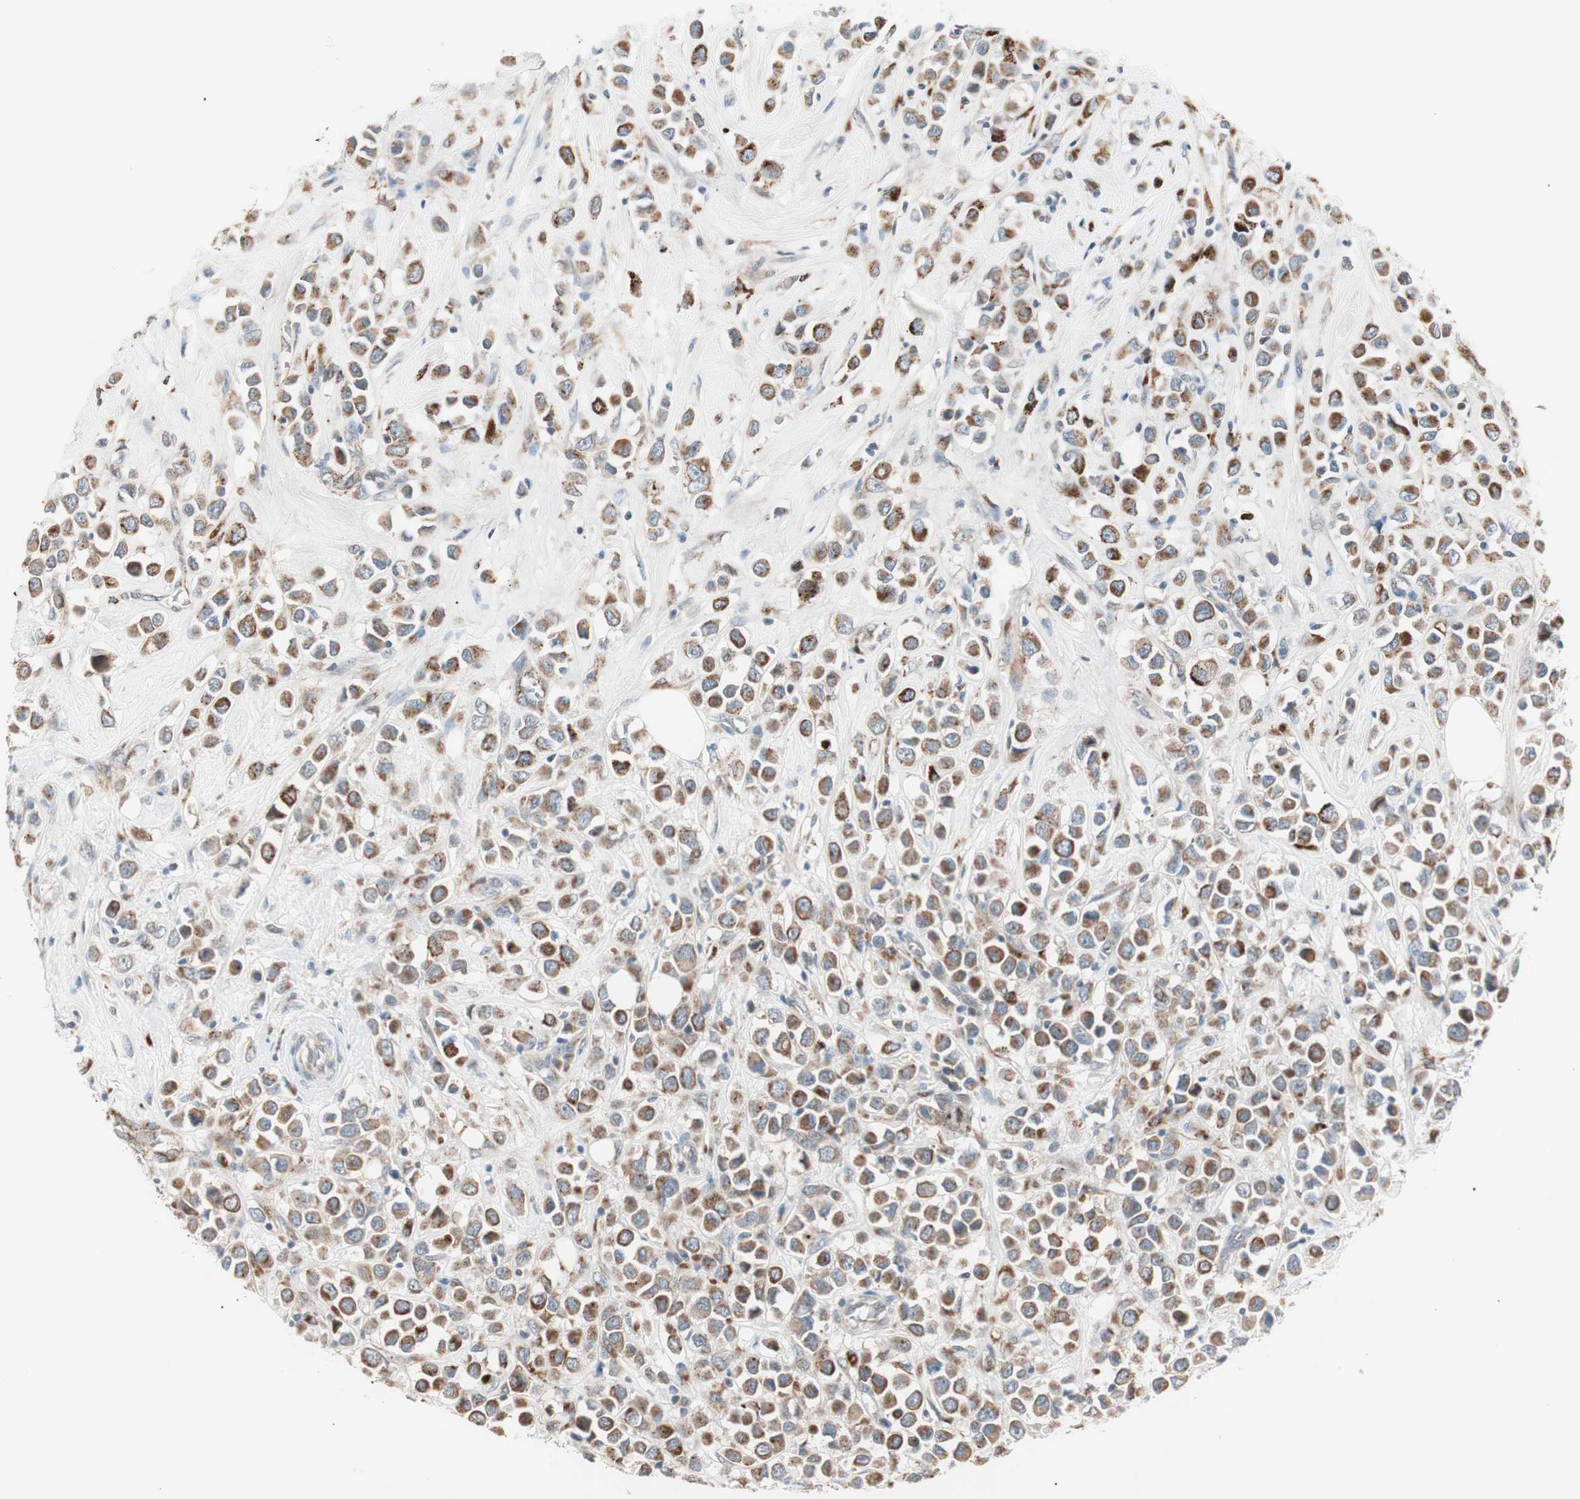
{"staining": {"intensity": "strong", "quantity": ">75%", "location": "cytoplasmic/membranous"}, "tissue": "breast cancer", "cell_type": "Tumor cells", "image_type": "cancer", "snomed": [{"axis": "morphology", "description": "Duct carcinoma"}, {"axis": "topography", "description": "Breast"}], "caption": "A high amount of strong cytoplasmic/membranous expression is appreciated in about >75% of tumor cells in breast cancer (infiltrating ductal carcinoma) tissue. (DAB IHC, brown staining for protein, blue staining for nuclei).", "gene": "FGFR4", "patient": {"sex": "female", "age": 61}}